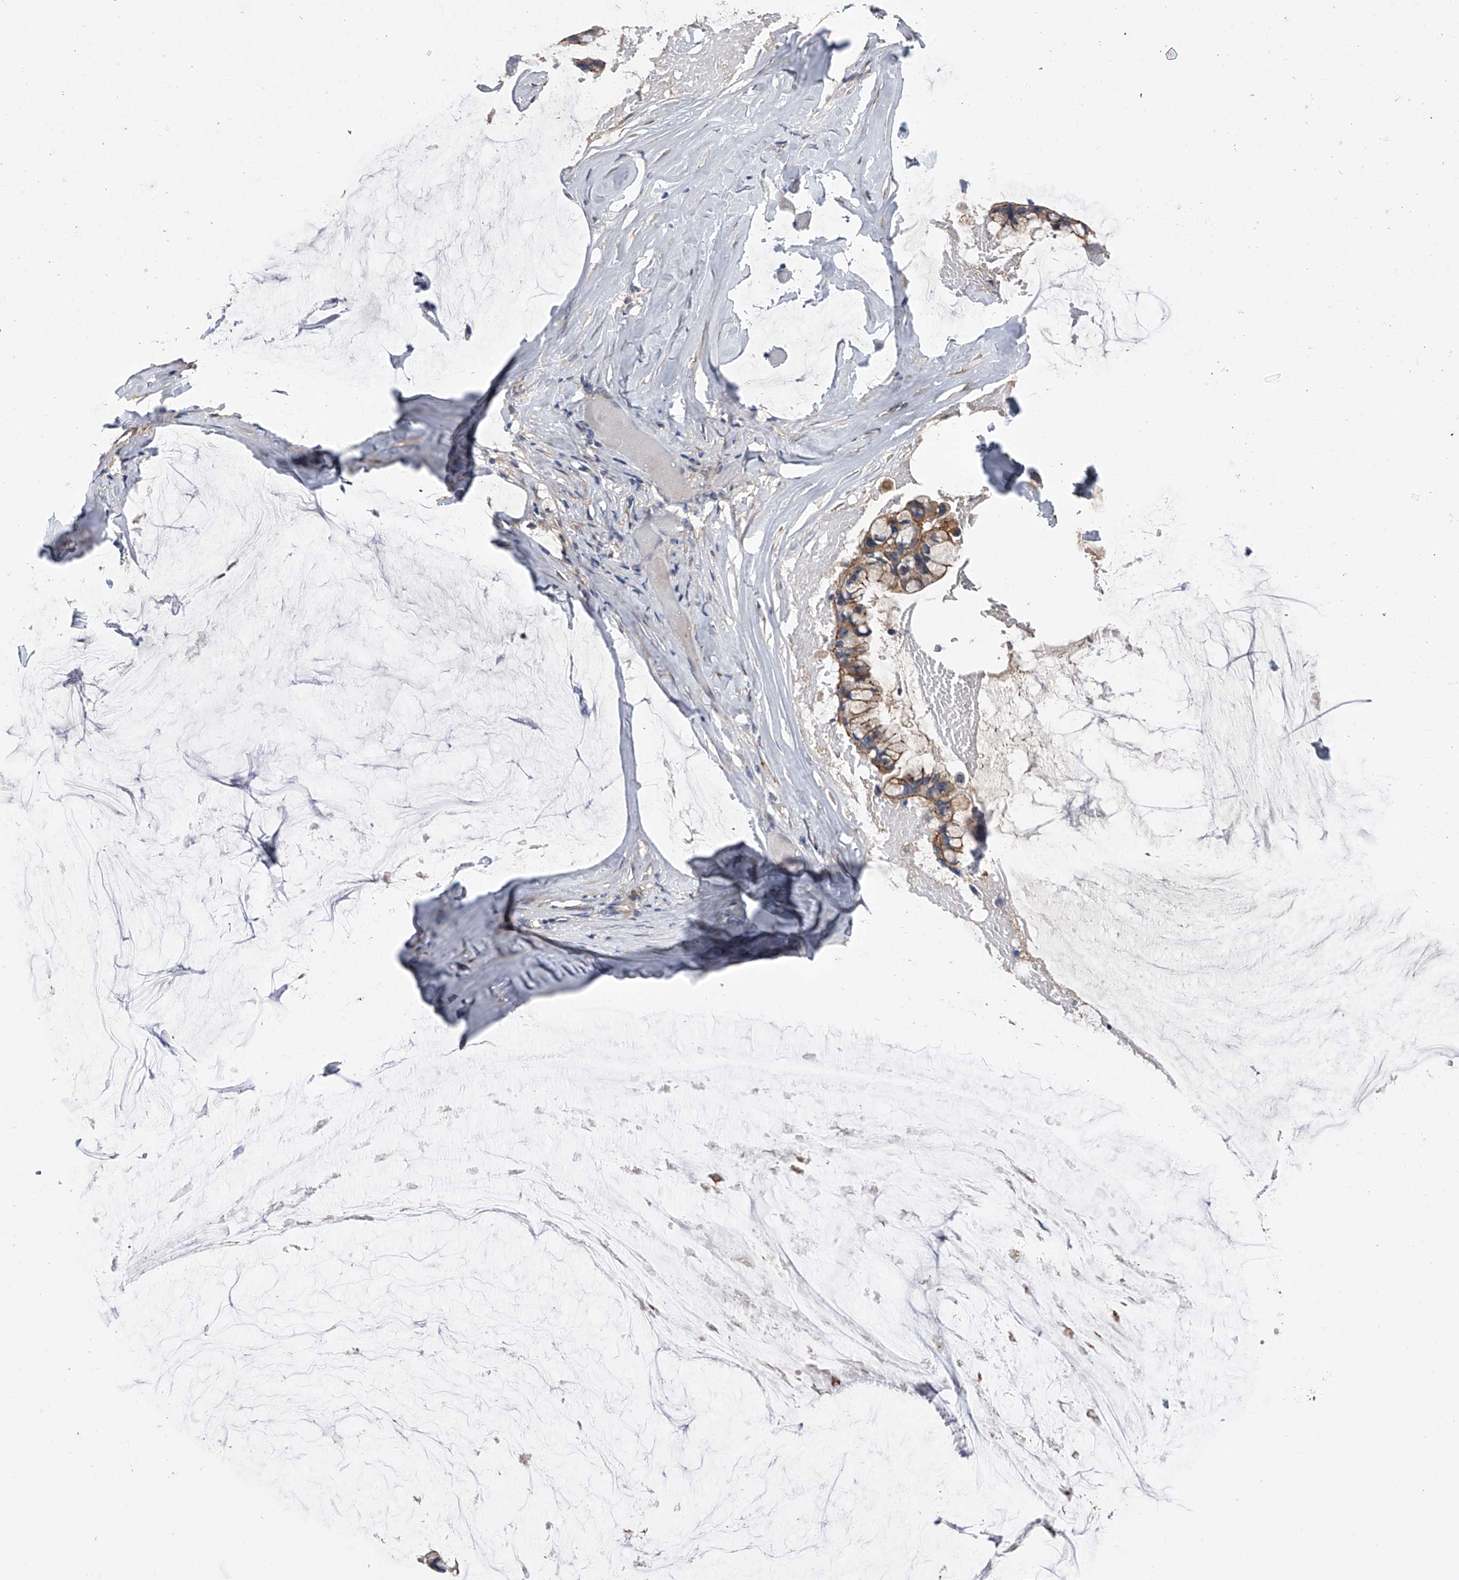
{"staining": {"intensity": "moderate", "quantity": ">75%", "location": "cytoplasmic/membranous"}, "tissue": "ovarian cancer", "cell_type": "Tumor cells", "image_type": "cancer", "snomed": [{"axis": "morphology", "description": "Cystadenocarcinoma, mucinous, NOS"}, {"axis": "topography", "description": "Ovary"}], "caption": "Moderate cytoplasmic/membranous protein positivity is present in approximately >75% of tumor cells in ovarian mucinous cystadenocarcinoma. The staining was performed using DAB to visualize the protein expression in brown, while the nuclei were stained in blue with hematoxylin (Magnification: 20x).", "gene": "ZNF343", "patient": {"sex": "female", "age": 39}}